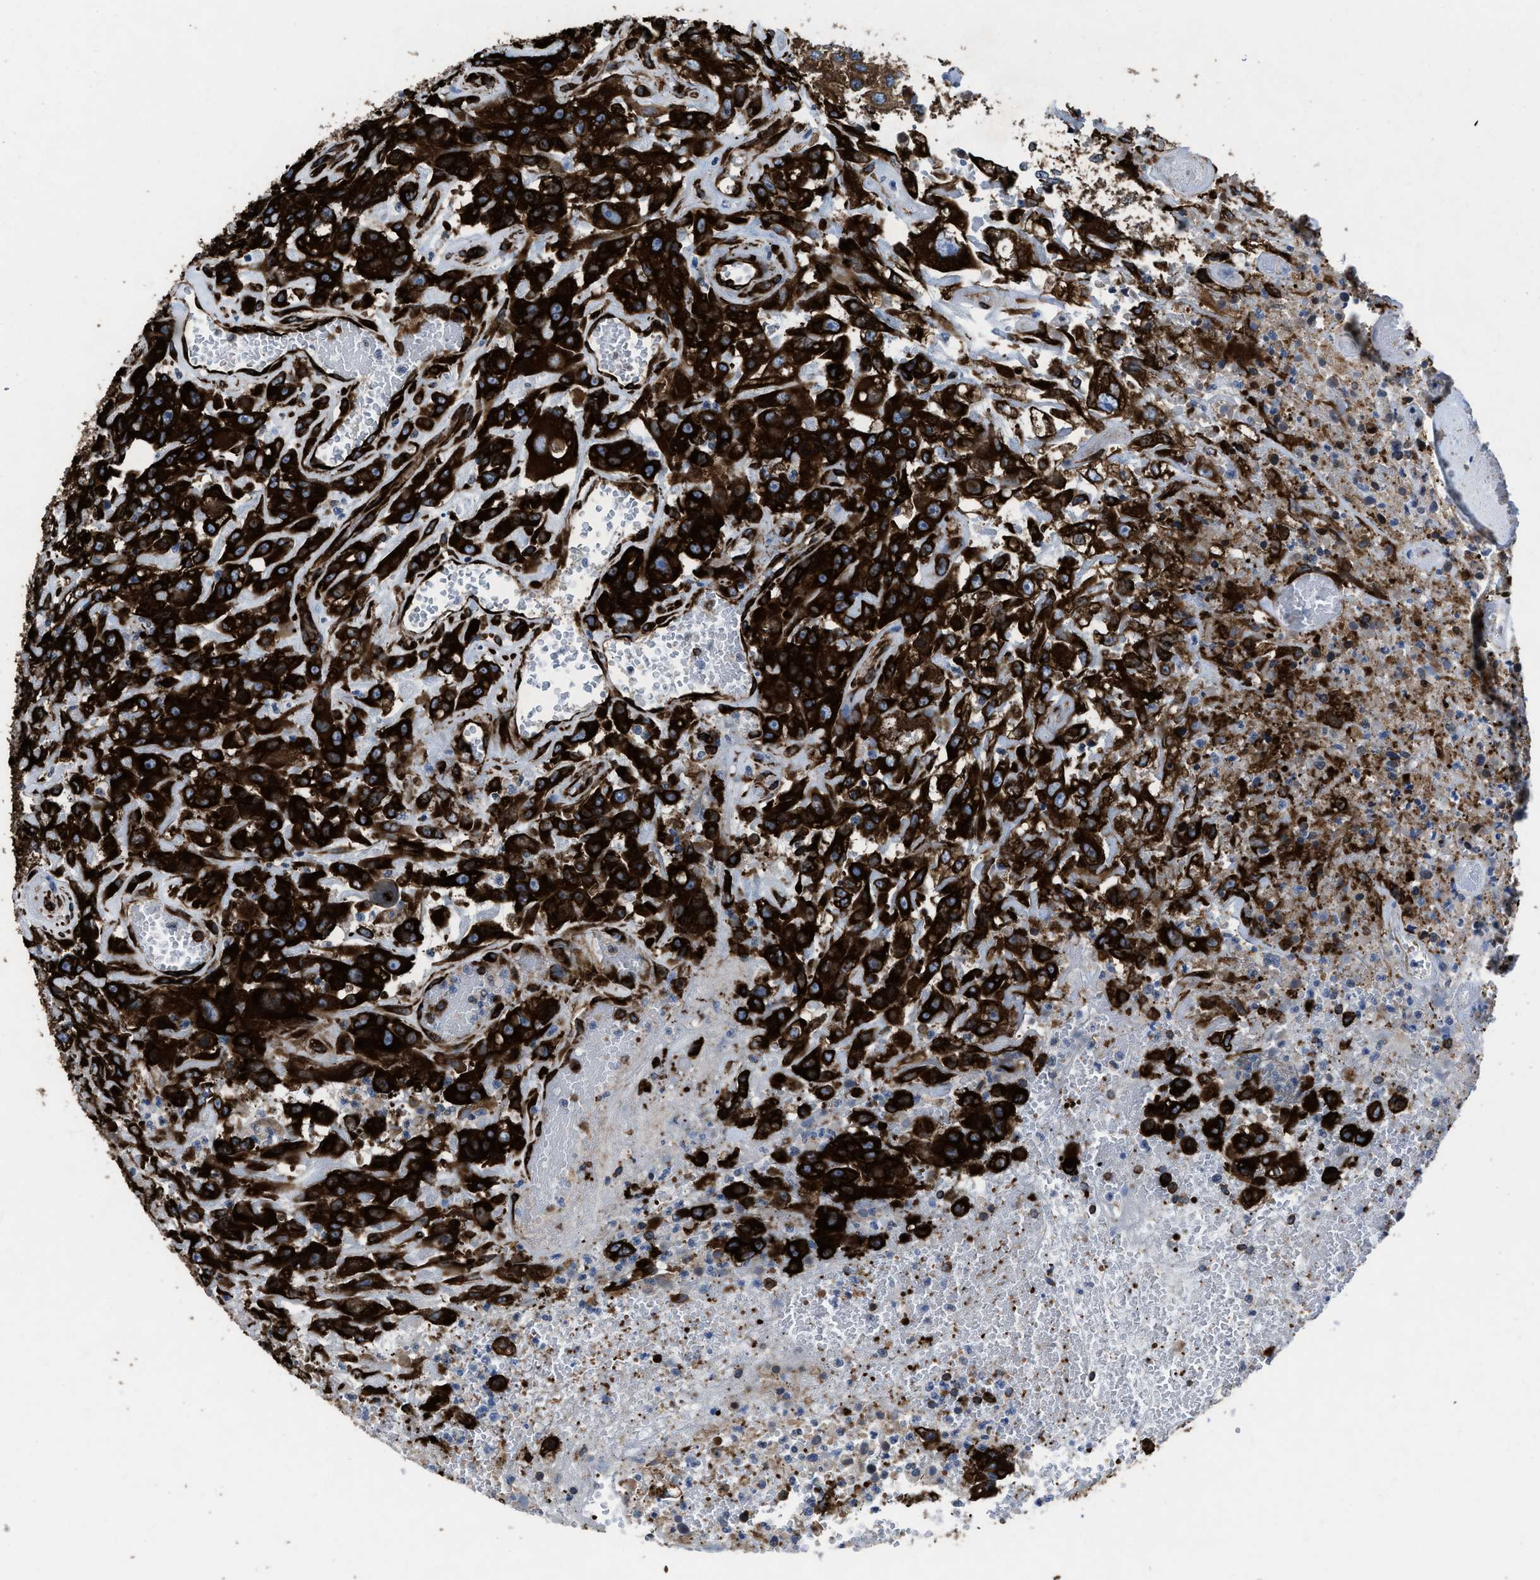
{"staining": {"intensity": "strong", "quantity": ">75%", "location": "cytoplasmic/membranous"}, "tissue": "urothelial cancer", "cell_type": "Tumor cells", "image_type": "cancer", "snomed": [{"axis": "morphology", "description": "Urothelial carcinoma, High grade"}, {"axis": "topography", "description": "Urinary bladder"}], "caption": "DAB (3,3'-diaminobenzidine) immunohistochemical staining of urothelial cancer reveals strong cytoplasmic/membranous protein staining in about >75% of tumor cells.", "gene": "CAPRIN1", "patient": {"sex": "male", "age": 46}}